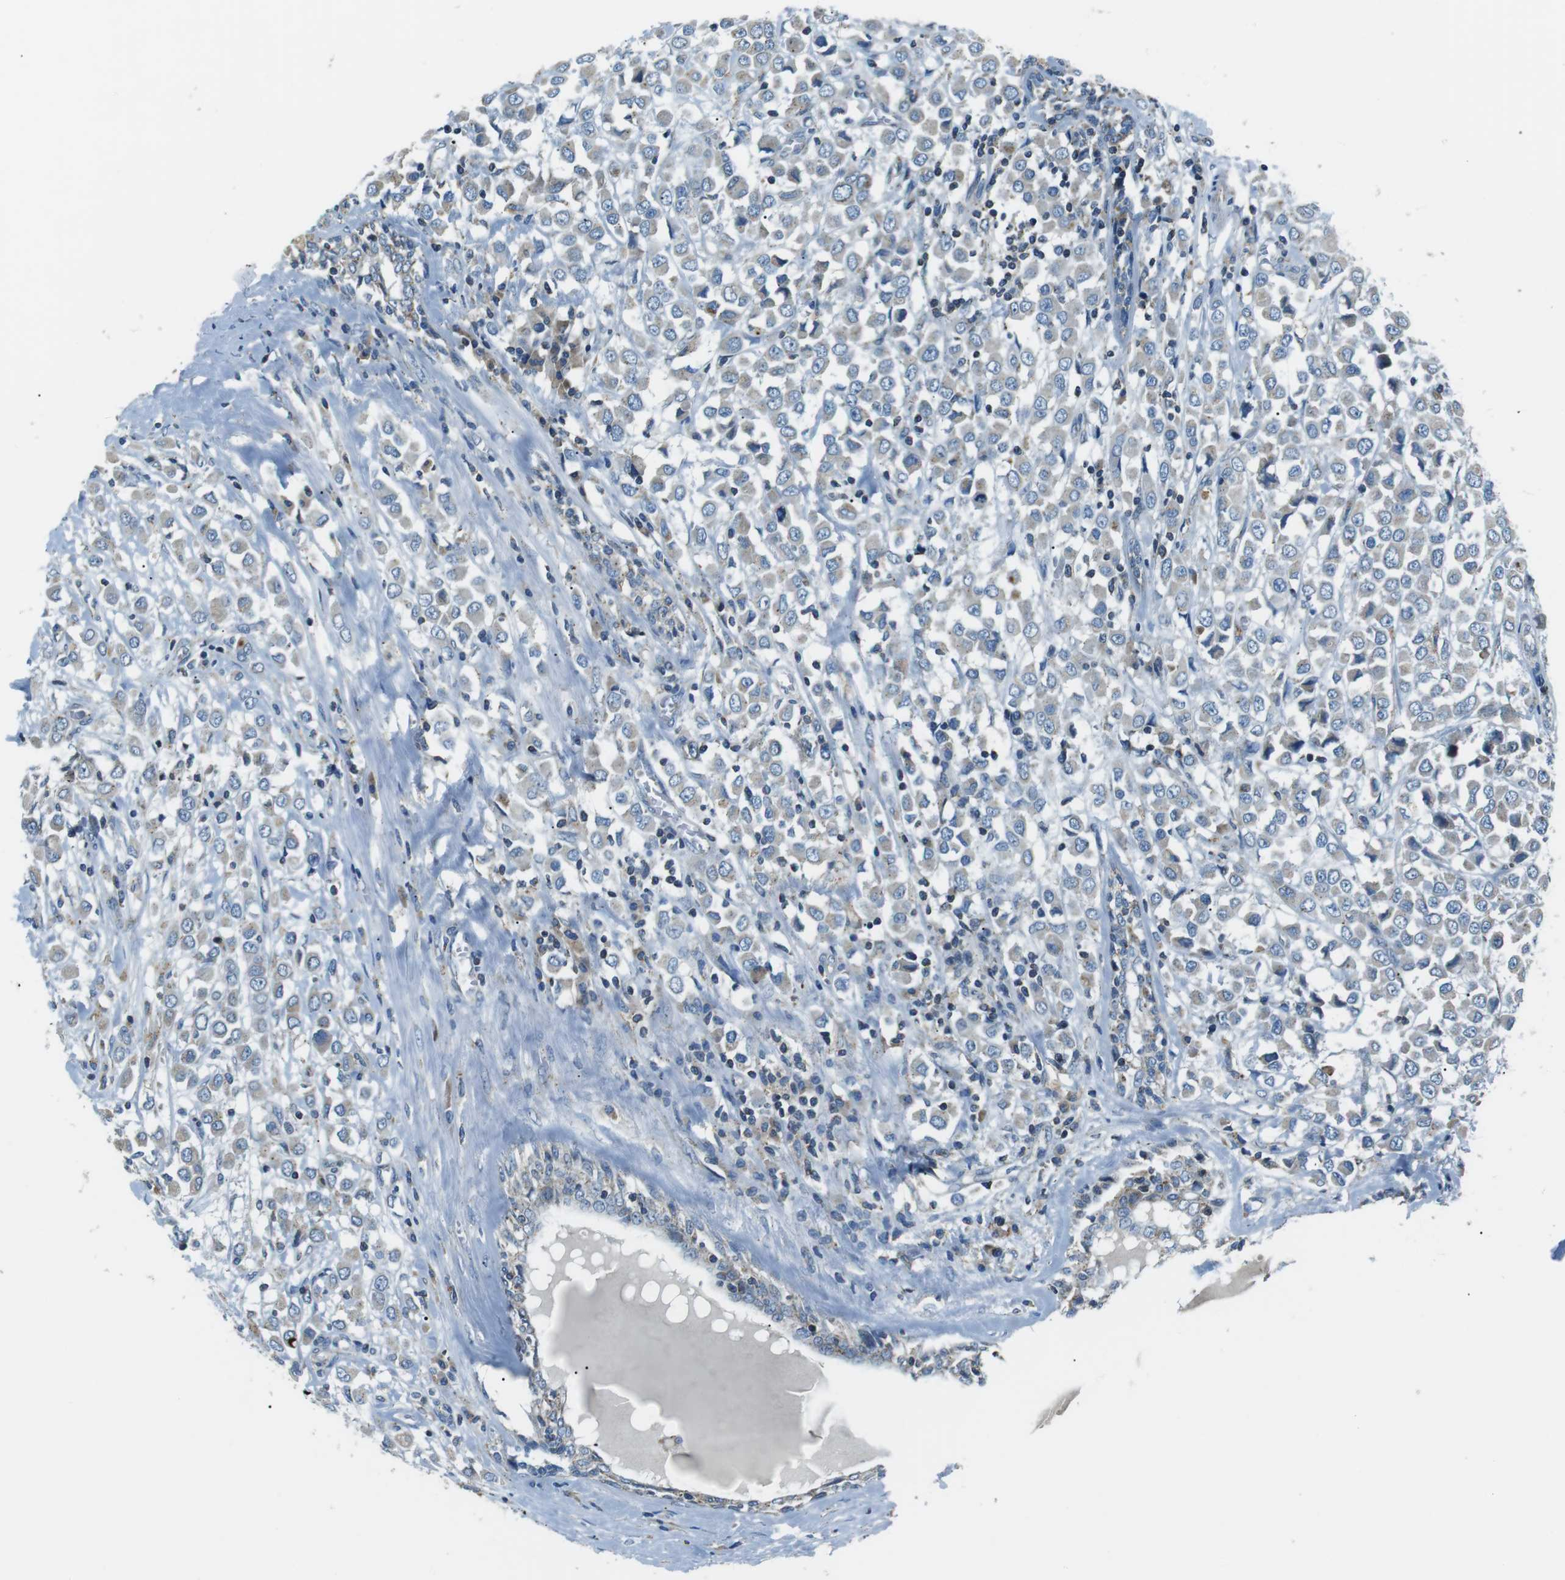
{"staining": {"intensity": "negative", "quantity": "none", "location": "none"}, "tissue": "breast cancer", "cell_type": "Tumor cells", "image_type": "cancer", "snomed": [{"axis": "morphology", "description": "Duct carcinoma"}, {"axis": "topography", "description": "Breast"}], "caption": "DAB immunohistochemical staining of human breast cancer displays no significant expression in tumor cells. (Stains: DAB immunohistochemistry with hematoxylin counter stain, Microscopy: brightfield microscopy at high magnification).", "gene": "FAM3B", "patient": {"sex": "female", "age": 61}}